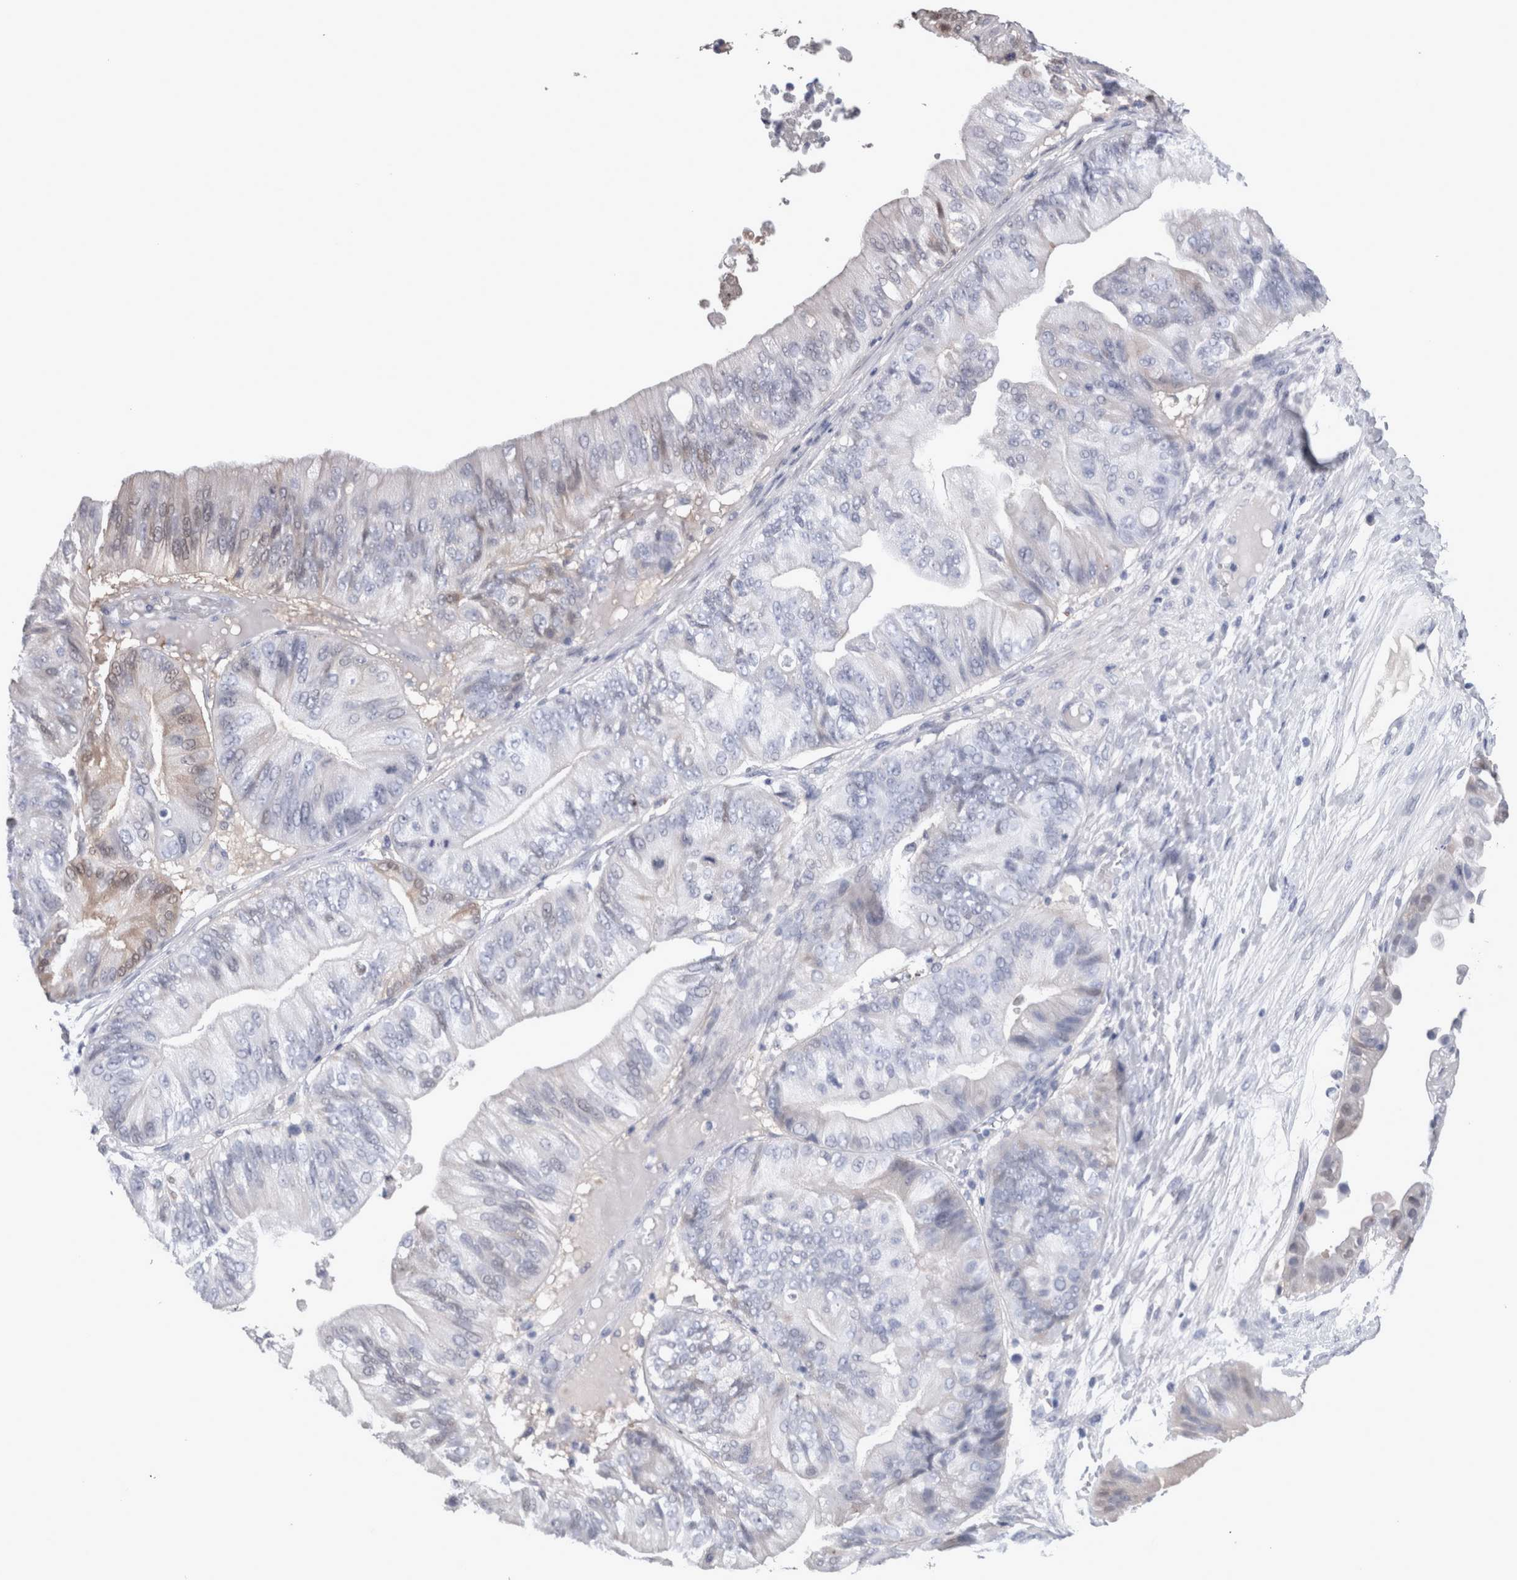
{"staining": {"intensity": "negative", "quantity": "none", "location": "none"}, "tissue": "ovarian cancer", "cell_type": "Tumor cells", "image_type": "cancer", "snomed": [{"axis": "morphology", "description": "Cystadenocarcinoma, mucinous, NOS"}, {"axis": "topography", "description": "Ovary"}], "caption": "The immunohistochemistry (IHC) photomicrograph has no significant staining in tumor cells of ovarian mucinous cystadenocarcinoma tissue.", "gene": "CA8", "patient": {"sex": "female", "age": 61}}